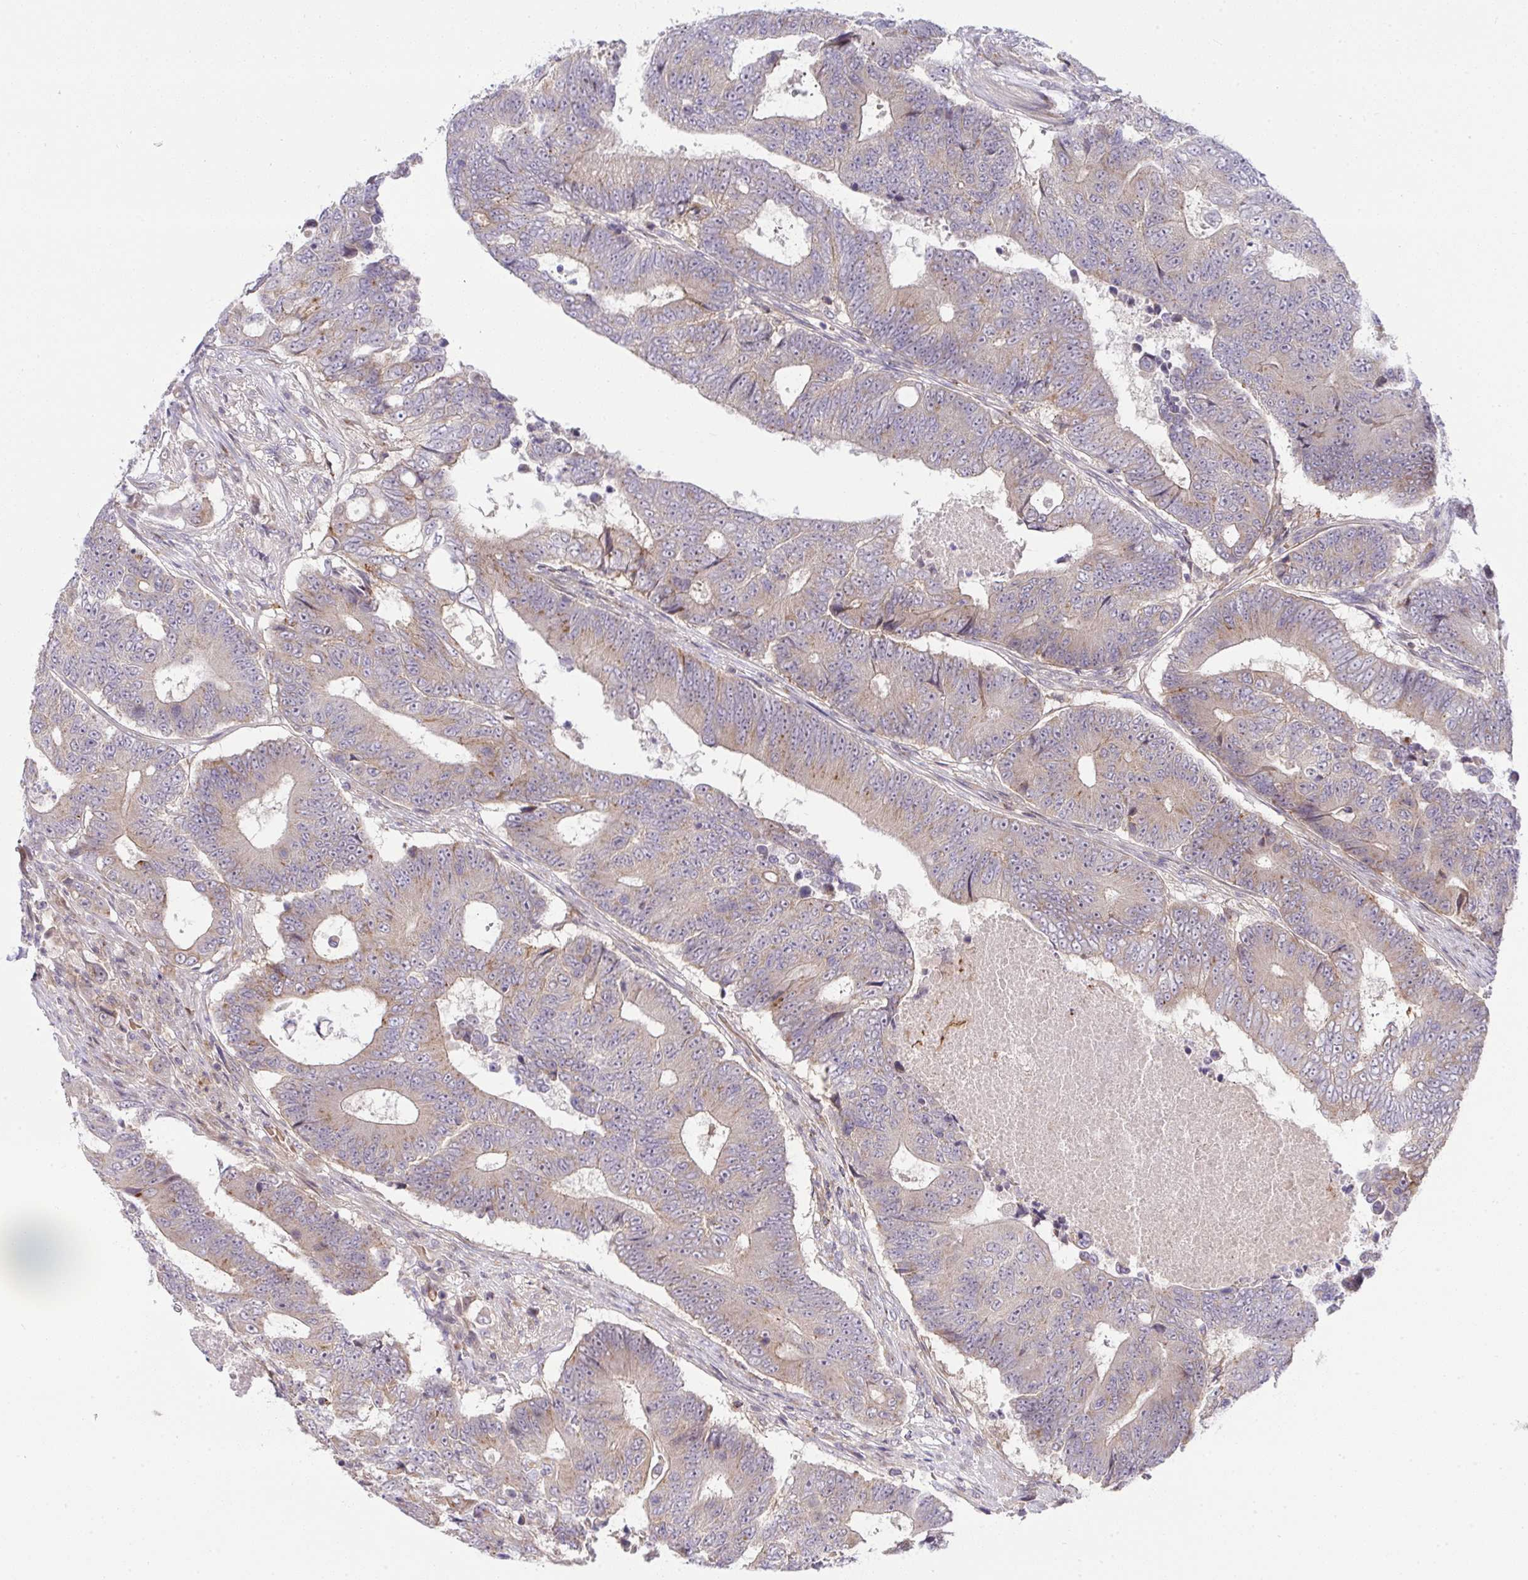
{"staining": {"intensity": "moderate", "quantity": "<25%", "location": "cytoplasmic/membranous"}, "tissue": "colorectal cancer", "cell_type": "Tumor cells", "image_type": "cancer", "snomed": [{"axis": "morphology", "description": "Adenocarcinoma, NOS"}, {"axis": "topography", "description": "Colon"}], "caption": "Protein analysis of adenocarcinoma (colorectal) tissue shows moderate cytoplasmic/membranous staining in about <25% of tumor cells.", "gene": "SLC9A6", "patient": {"sex": "female", "age": 48}}